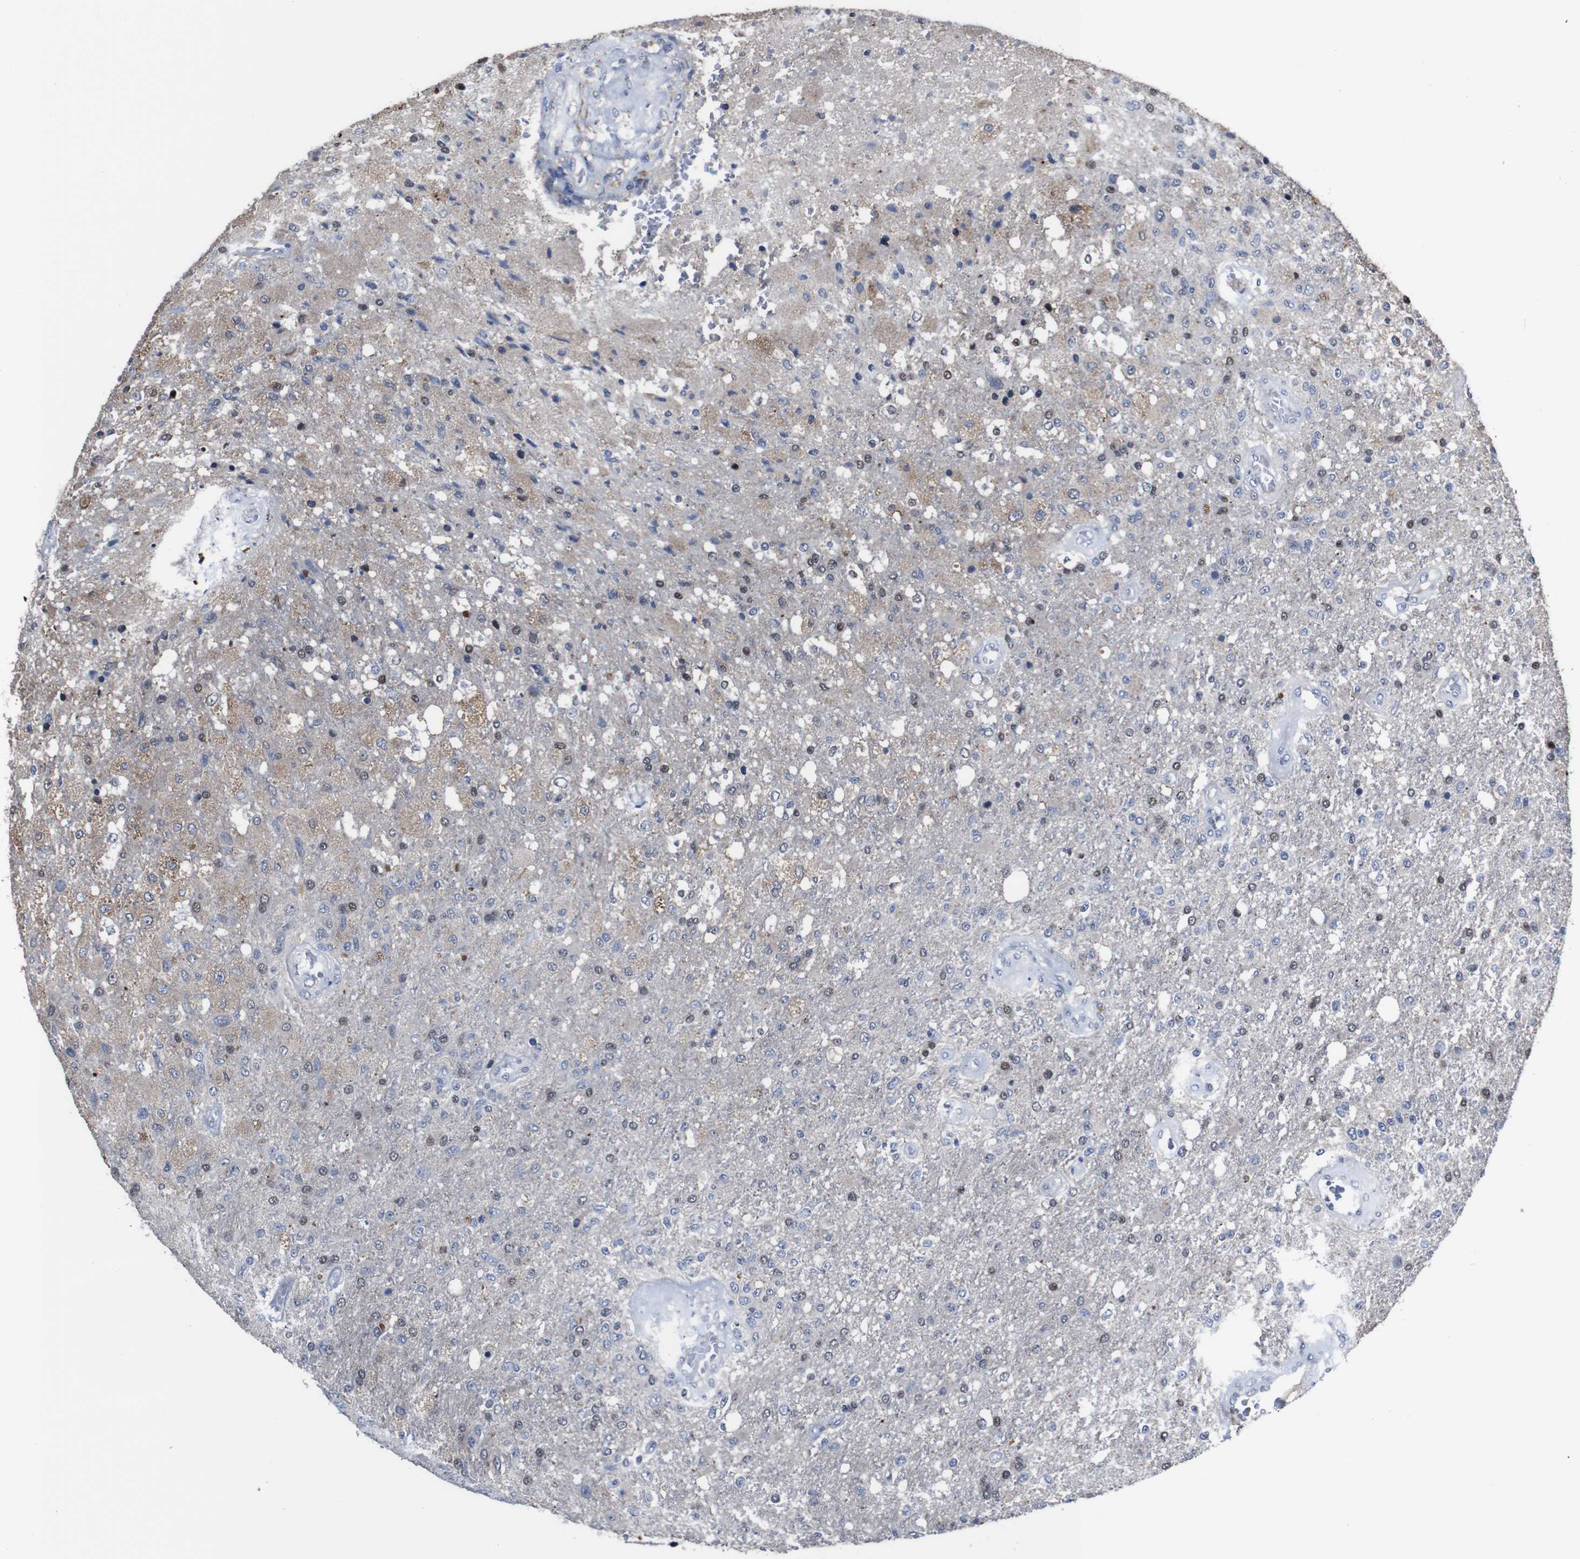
{"staining": {"intensity": "moderate", "quantity": ">75%", "location": "cytoplasmic/membranous"}, "tissue": "glioma", "cell_type": "Tumor cells", "image_type": "cancer", "snomed": [{"axis": "morphology", "description": "Normal tissue, NOS"}, {"axis": "morphology", "description": "Glioma, malignant, High grade"}, {"axis": "topography", "description": "Cerebral cortex"}], "caption": "Immunohistochemical staining of human malignant glioma (high-grade) exhibits moderate cytoplasmic/membranous protein positivity in about >75% of tumor cells.", "gene": "SEMA4B", "patient": {"sex": "male", "age": 77}}